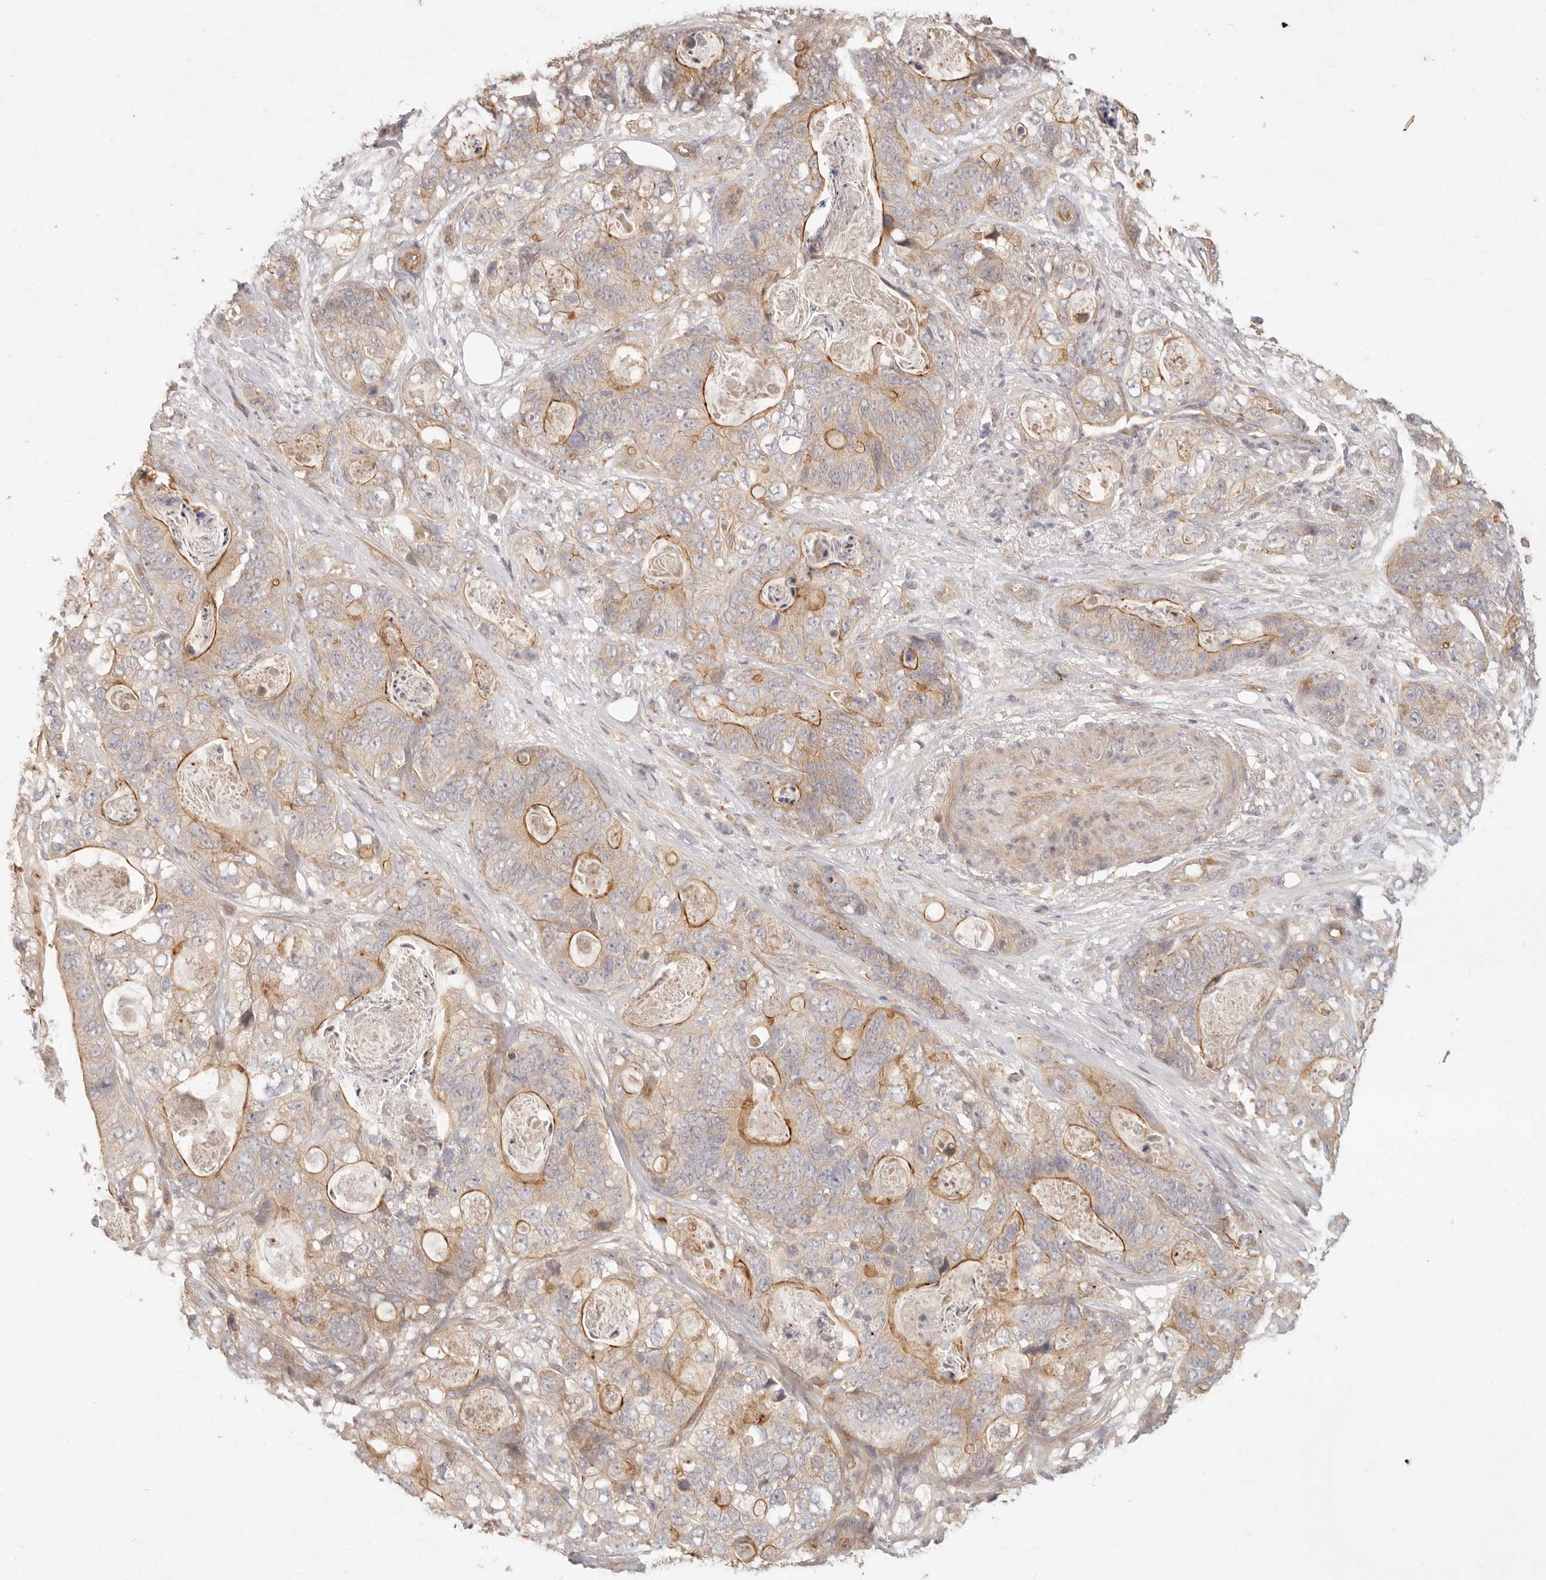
{"staining": {"intensity": "moderate", "quantity": ">75%", "location": "cytoplasmic/membranous"}, "tissue": "stomach cancer", "cell_type": "Tumor cells", "image_type": "cancer", "snomed": [{"axis": "morphology", "description": "Normal tissue, NOS"}, {"axis": "morphology", "description": "Adenocarcinoma, NOS"}, {"axis": "topography", "description": "Stomach"}], "caption": "DAB immunohistochemical staining of human stomach cancer (adenocarcinoma) exhibits moderate cytoplasmic/membranous protein expression in about >75% of tumor cells.", "gene": "PPP1R3B", "patient": {"sex": "female", "age": 89}}